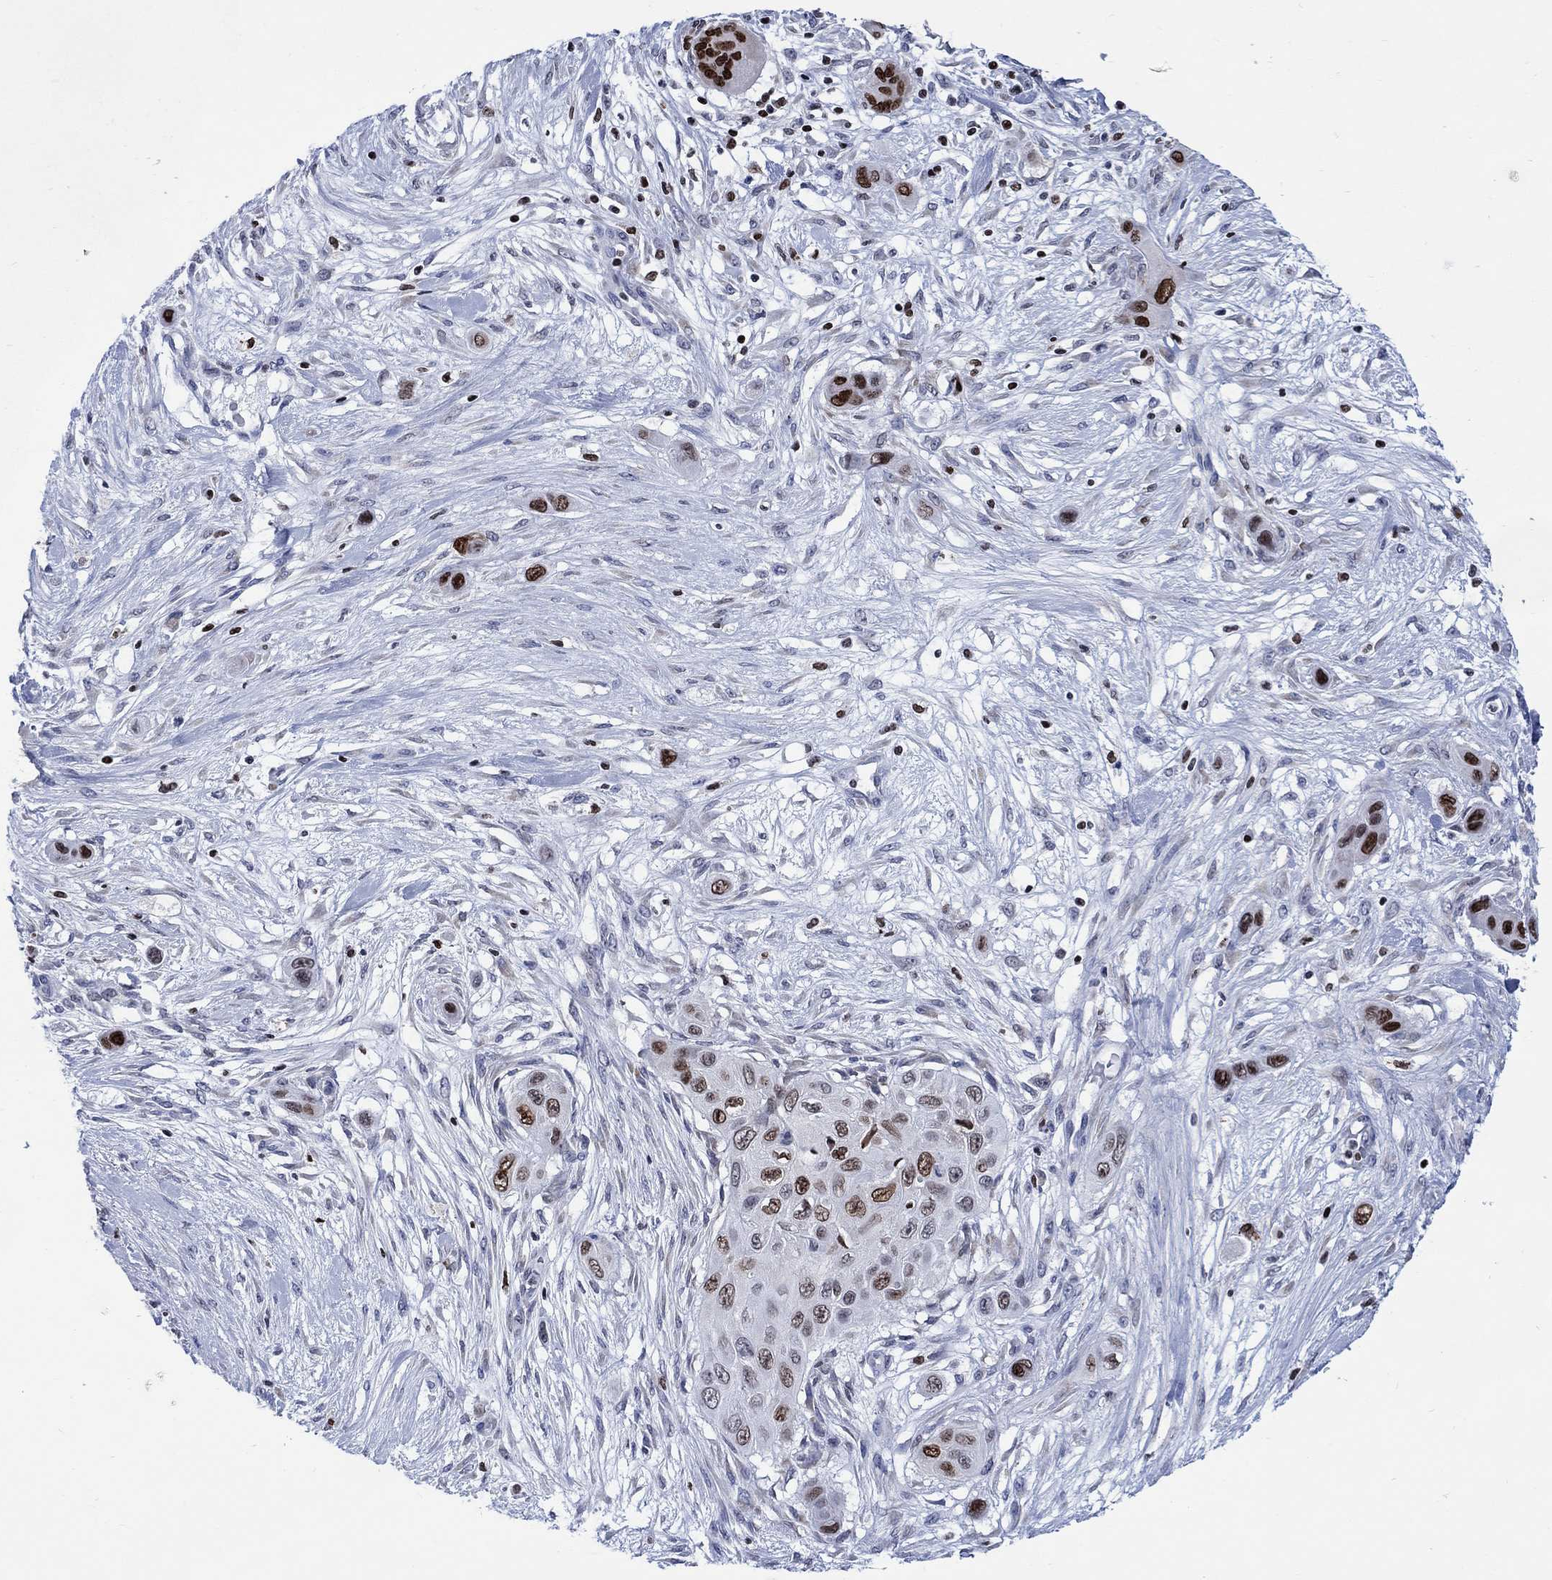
{"staining": {"intensity": "strong", "quantity": "25%-75%", "location": "nuclear"}, "tissue": "skin cancer", "cell_type": "Tumor cells", "image_type": "cancer", "snomed": [{"axis": "morphology", "description": "Squamous cell carcinoma, NOS"}, {"axis": "topography", "description": "Skin"}], "caption": "Immunohistochemical staining of human skin squamous cell carcinoma demonstrates strong nuclear protein positivity in about 25%-75% of tumor cells. (Stains: DAB in brown, nuclei in blue, Microscopy: brightfield microscopy at high magnification).", "gene": "HMGA1", "patient": {"sex": "male", "age": 79}}